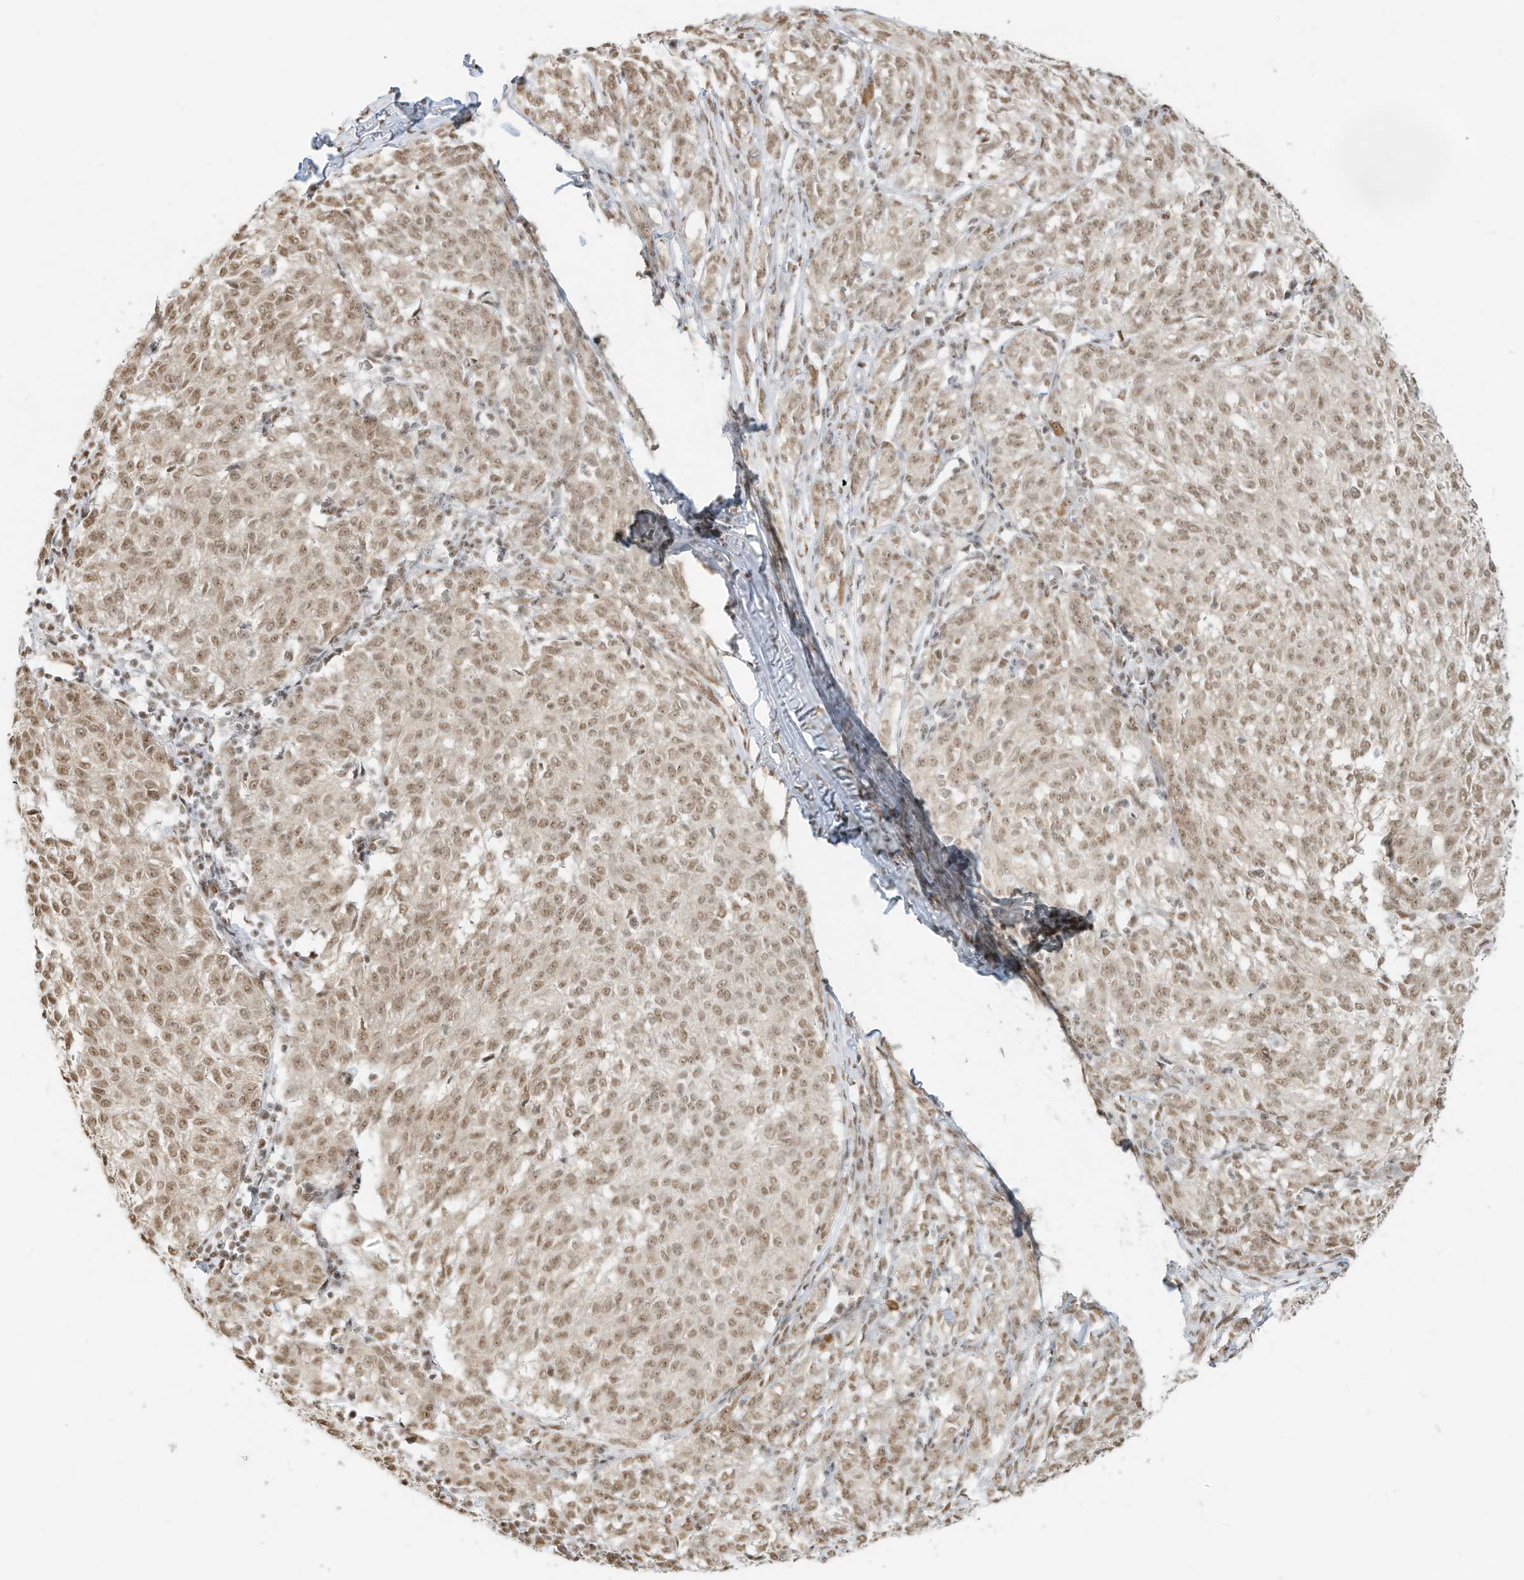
{"staining": {"intensity": "moderate", "quantity": ">75%", "location": "nuclear"}, "tissue": "melanoma", "cell_type": "Tumor cells", "image_type": "cancer", "snomed": [{"axis": "morphology", "description": "Malignant melanoma, NOS"}, {"axis": "topography", "description": "Skin"}], "caption": "IHC of human melanoma demonstrates medium levels of moderate nuclear staining in about >75% of tumor cells. (Brightfield microscopy of DAB IHC at high magnification).", "gene": "NHSL1", "patient": {"sex": "female", "age": 72}}